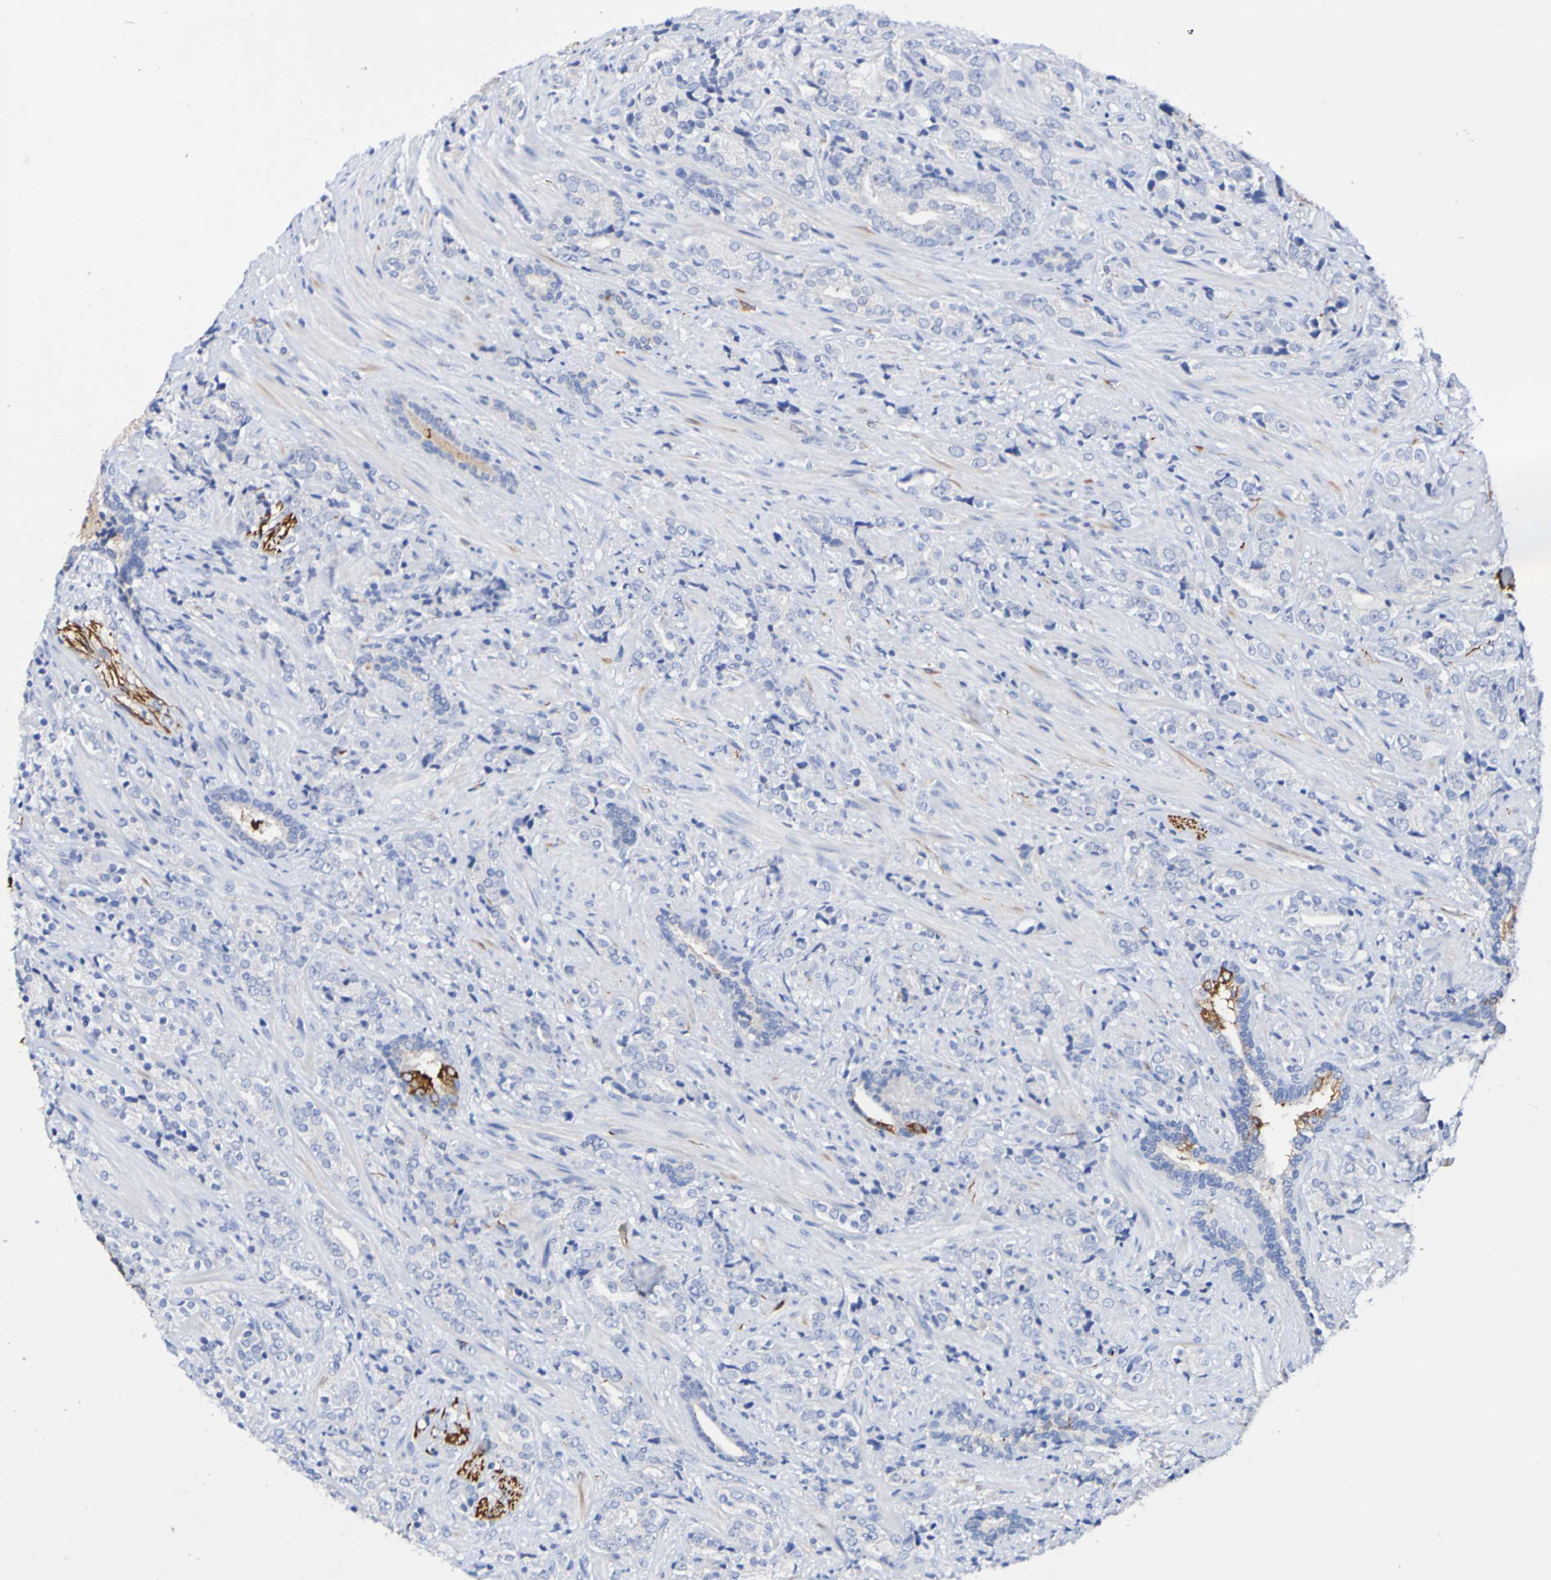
{"staining": {"intensity": "negative", "quantity": "none", "location": "none"}, "tissue": "prostate cancer", "cell_type": "Tumor cells", "image_type": "cancer", "snomed": [{"axis": "morphology", "description": "Adenocarcinoma, High grade"}, {"axis": "topography", "description": "Prostate"}], "caption": "The immunohistochemistry (IHC) photomicrograph has no significant staining in tumor cells of prostate cancer (adenocarcinoma (high-grade)) tissue. (DAB IHC, high magnification).", "gene": "SEZ6", "patient": {"sex": "male", "age": 71}}